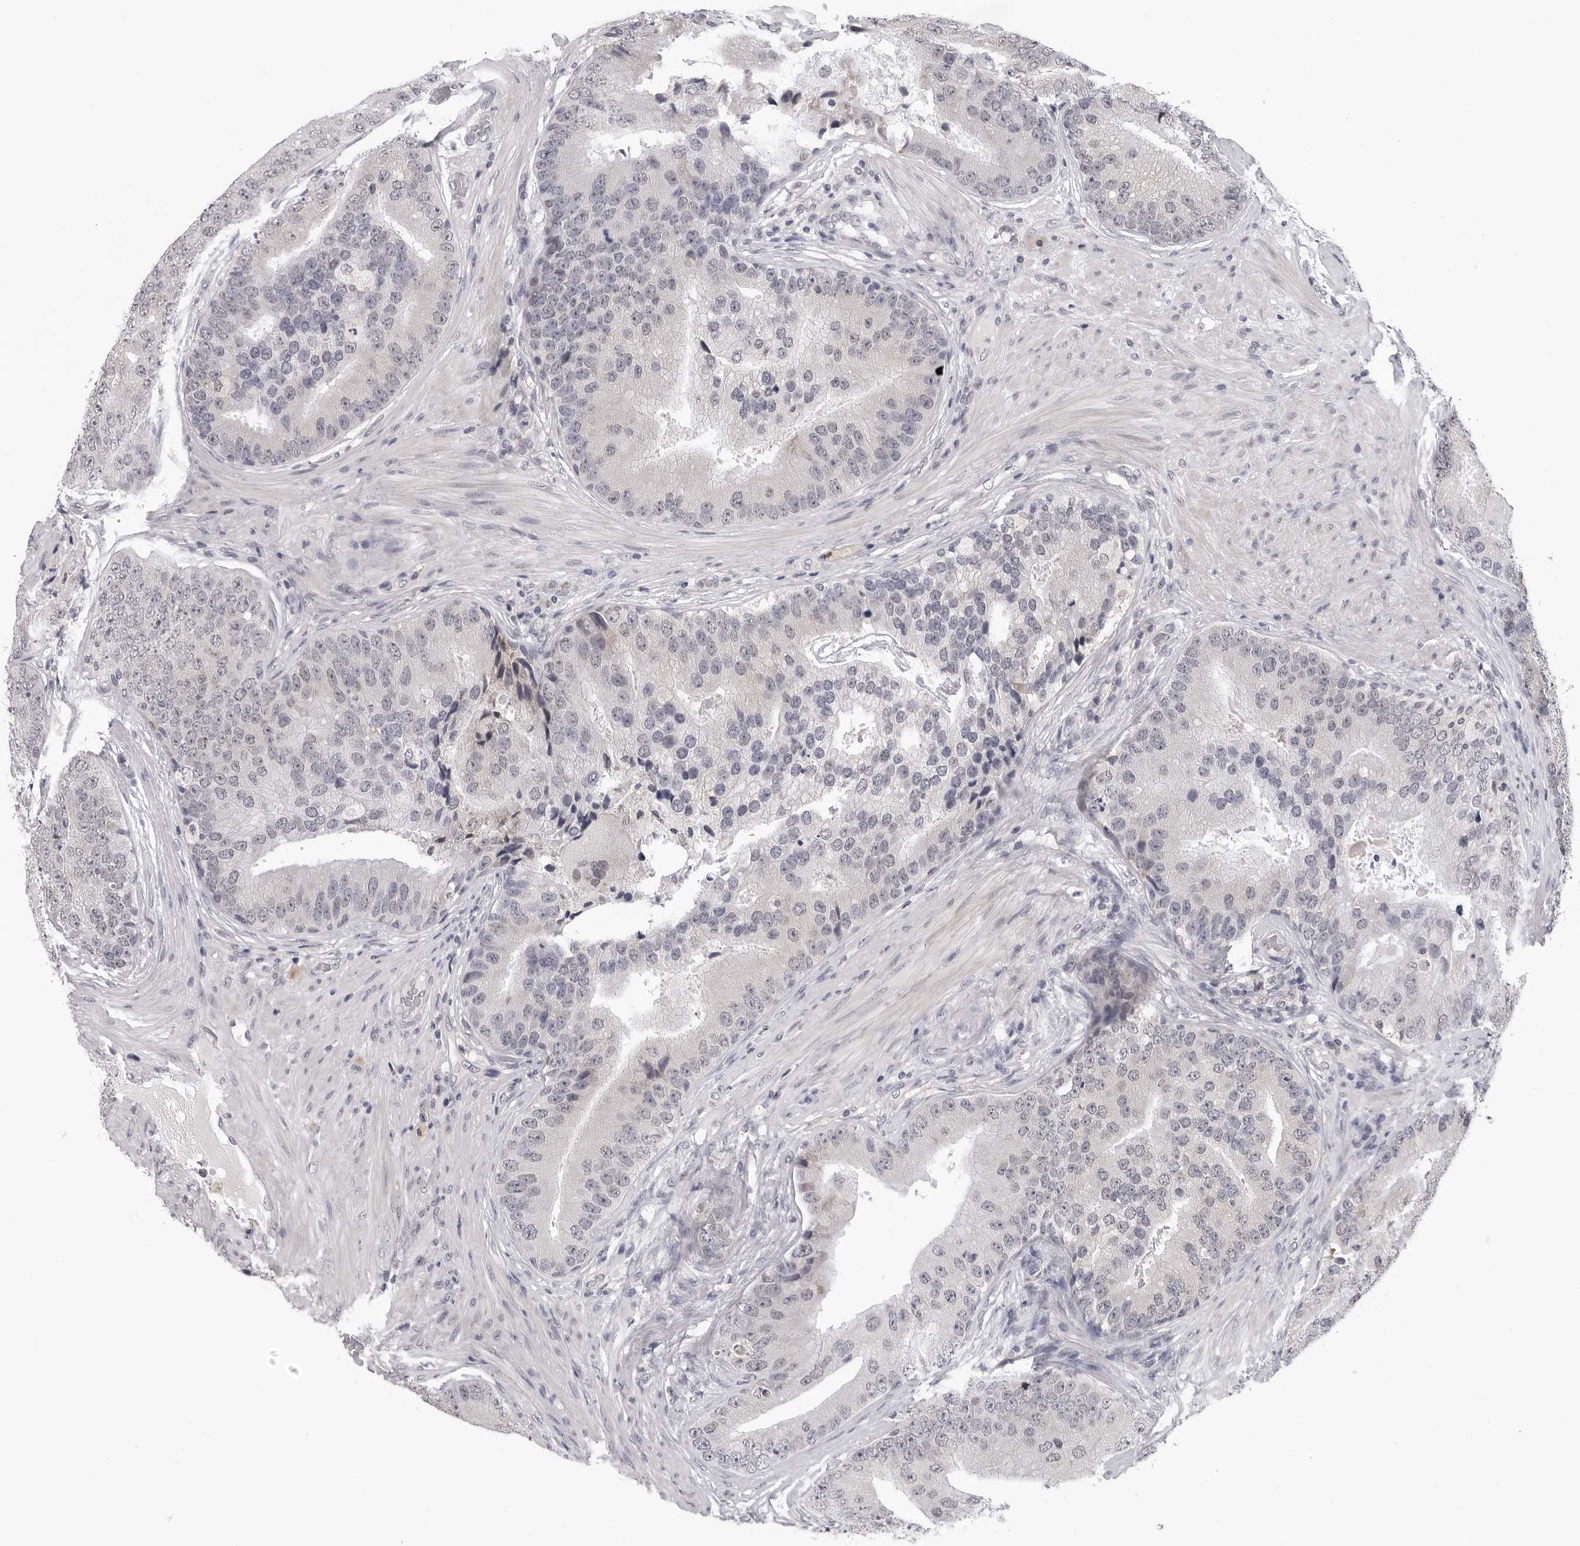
{"staining": {"intensity": "negative", "quantity": "none", "location": "none"}, "tissue": "prostate cancer", "cell_type": "Tumor cells", "image_type": "cancer", "snomed": [{"axis": "morphology", "description": "Adenocarcinoma, High grade"}, {"axis": "topography", "description": "Prostate"}], "caption": "High power microscopy image of an immunohistochemistry (IHC) image of prostate adenocarcinoma (high-grade), revealing no significant positivity in tumor cells. (DAB (3,3'-diaminobenzidine) immunohistochemistry, high magnification).", "gene": "CDK20", "patient": {"sex": "male", "age": 70}}